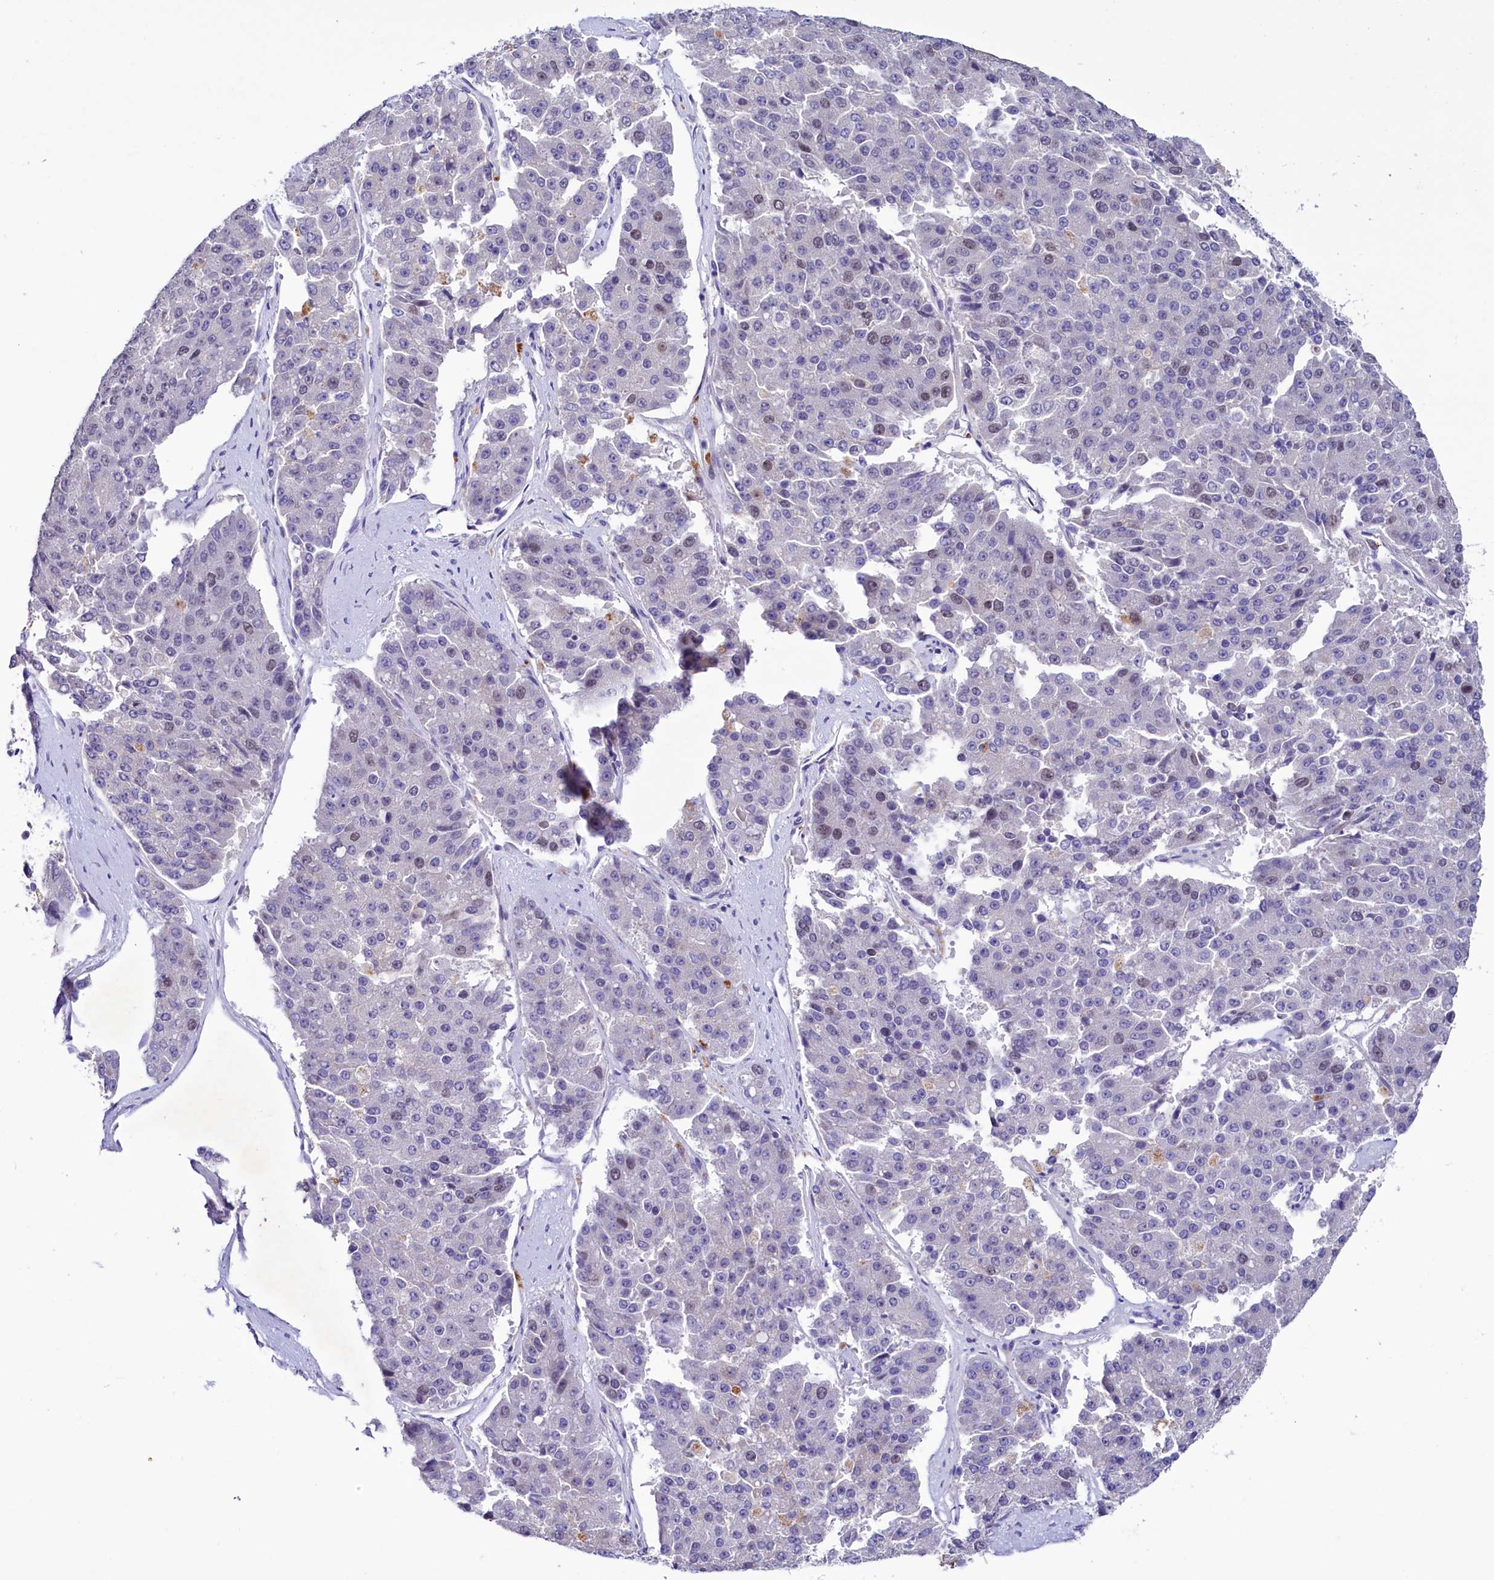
{"staining": {"intensity": "negative", "quantity": "none", "location": "none"}, "tissue": "pancreatic cancer", "cell_type": "Tumor cells", "image_type": "cancer", "snomed": [{"axis": "morphology", "description": "Adenocarcinoma, NOS"}, {"axis": "topography", "description": "Pancreas"}], "caption": "A high-resolution histopathology image shows immunohistochemistry (IHC) staining of pancreatic cancer (adenocarcinoma), which displays no significant staining in tumor cells.", "gene": "FAM111B", "patient": {"sex": "male", "age": 50}}